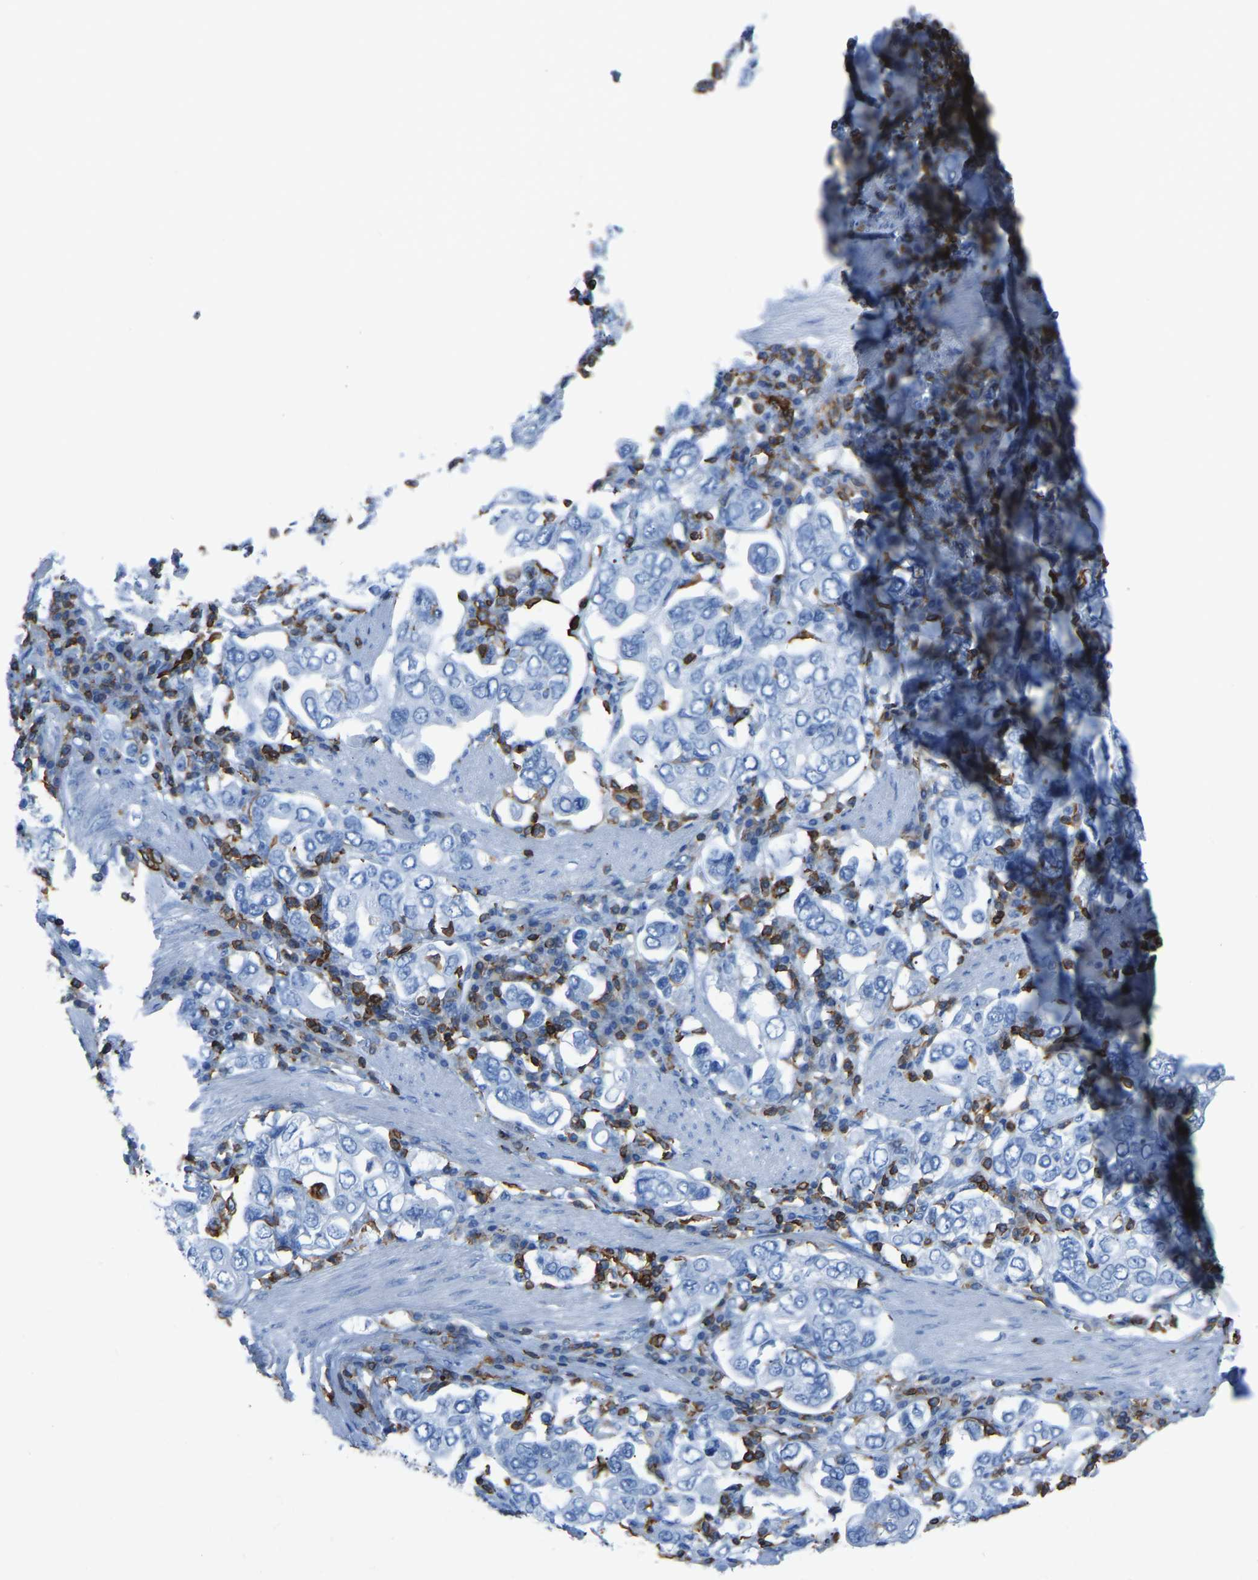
{"staining": {"intensity": "negative", "quantity": "none", "location": "none"}, "tissue": "stomach cancer", "cell_type": "Tumor cells", "image_type": "cancer", "snomed": [{"axis": "morphology", "description": "Adenocarcinoma, NOS"}, {"axis": "topography", "description": "Stomach, upper"}], "caption": "Human stomach cancer (adenocarcinoma) stained for a protein using immunohistochemistry (IHC) demonstrates no expression in tumor cells.", "gene": "LSP1", "patient": {"sex": "male", "age": 62}}